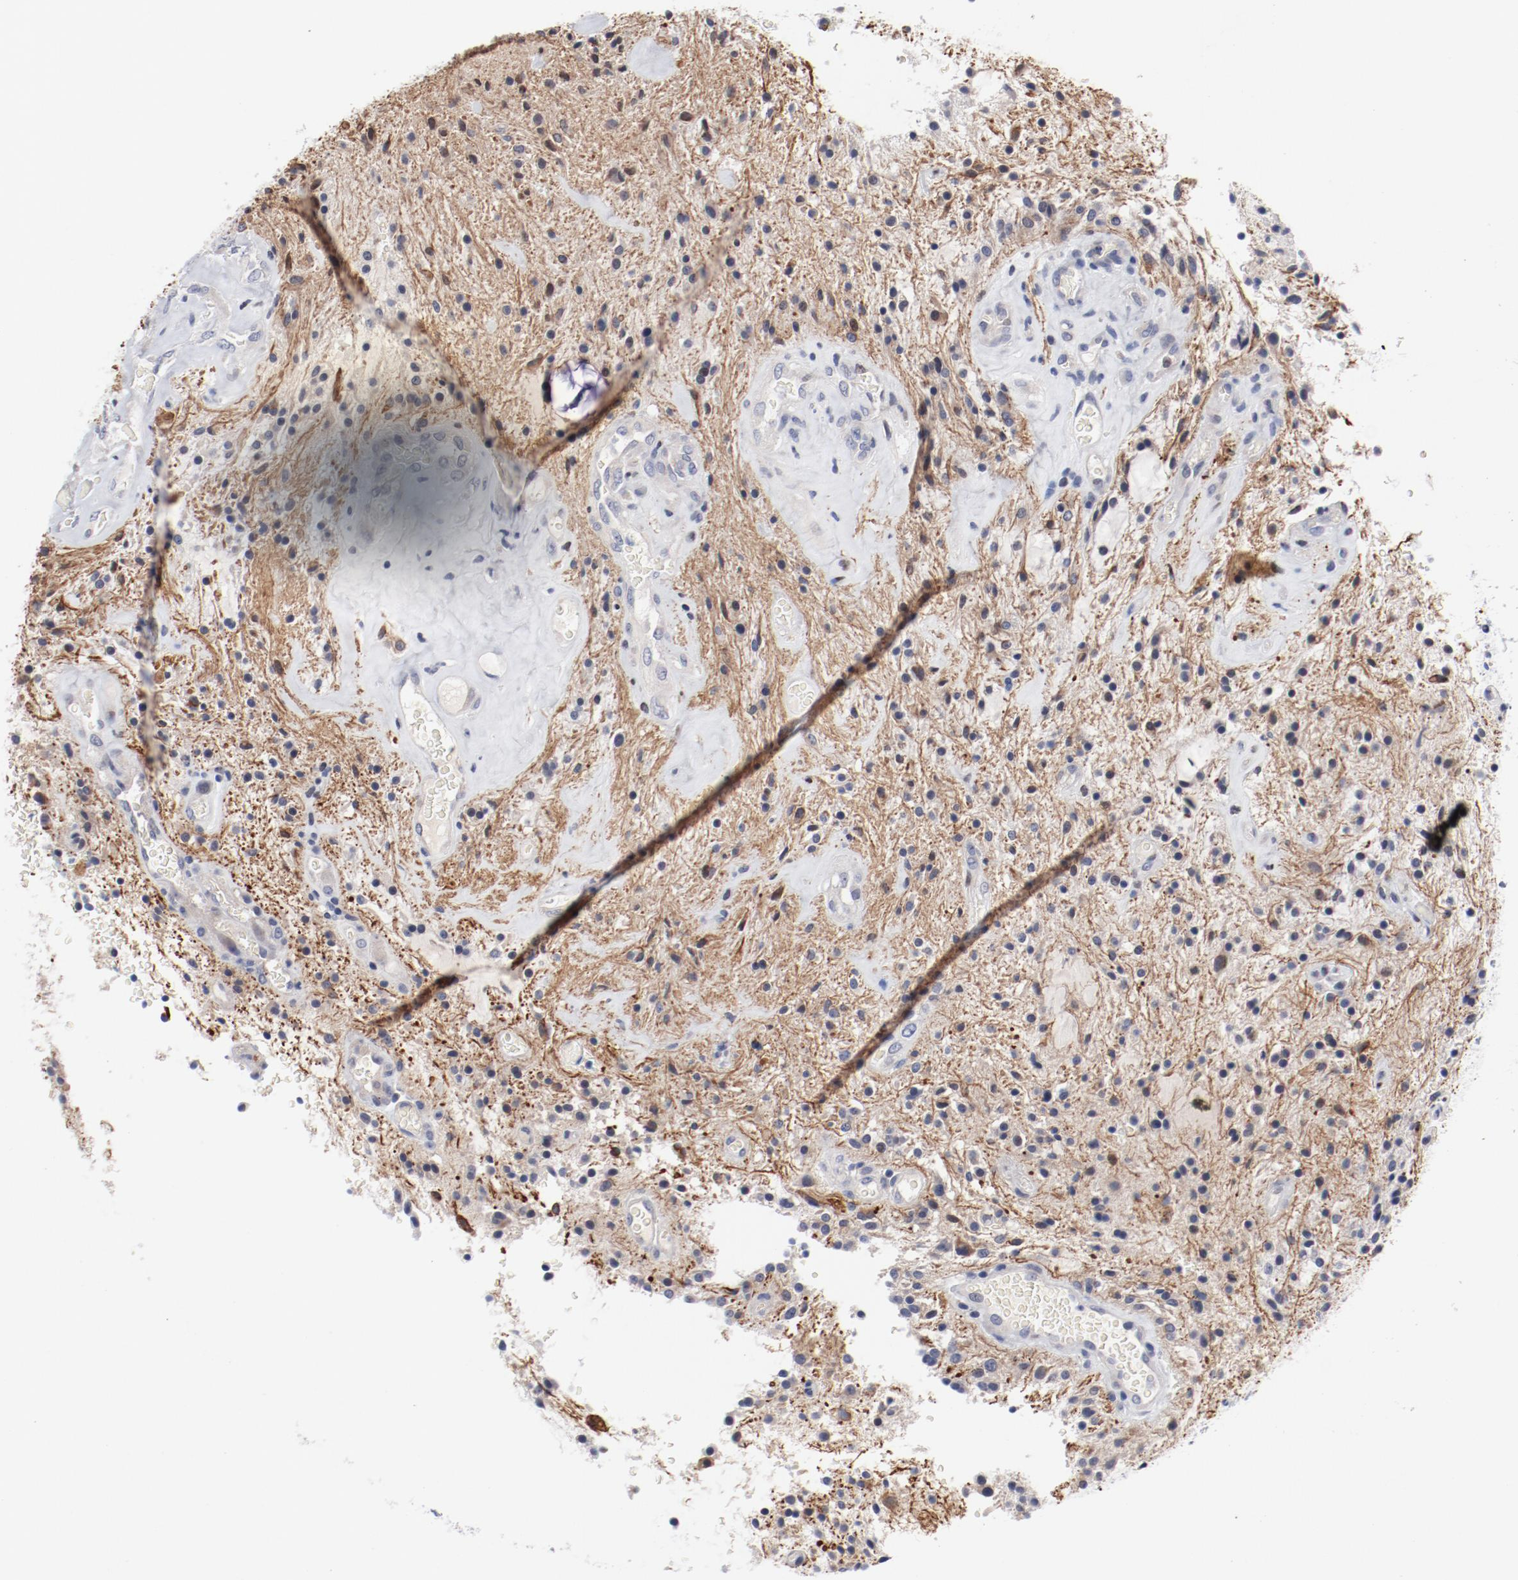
{"staining": {"intensity": "moderate", "quantity": "<25%", "location": "cytoplasmic/membranous"}, "tissue": "glioma", "cell_type": "Tumor cells", "image_type": "cancer", "snomed": [{"axis": "morphology", "description": "Glioma, malignant, NOS"}, {"axis": "topography", "description": "Cerebellum"}], "caption": "This photomicrograph exhibits immunohistochemistry (IHC) staining of malignant glioma, with low moderate cytoplasmic/membranous positivity in approximately <25% of tumor cells.", "gene": "KCNK13", "patient": {"sex": "female", "age": 10}}